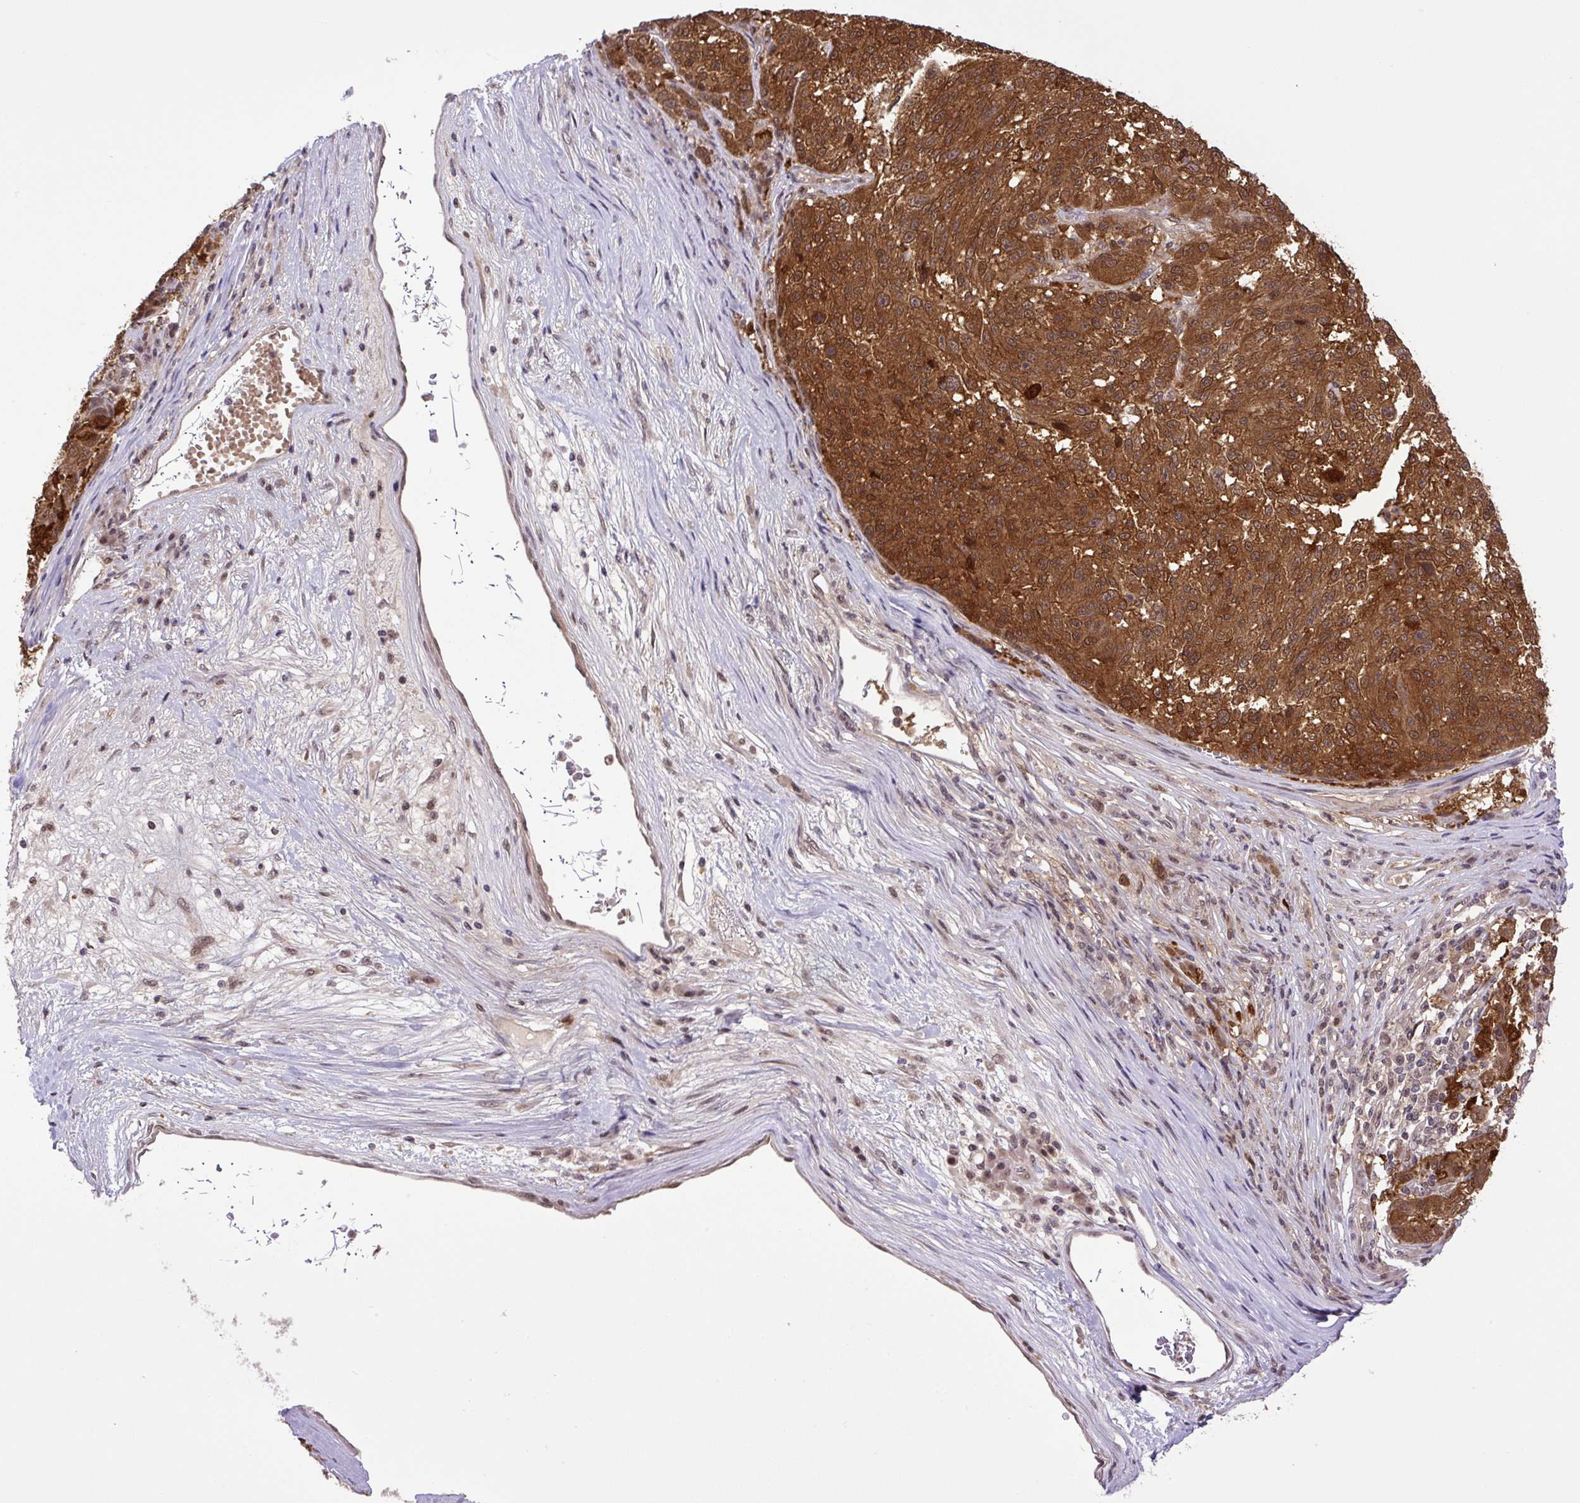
{"staining": {"intensity": "strong", "quantity": ">75%", "location": "cytoplasmic/membranous,nuclear"}, "tissue": "melanoma", "cell_type": "Tumor cells", "image_type": "cancer", "snomed": [{"axis": "morphology", "description": "Malignant melanoma, NOS"}, {"axis": "topography", "description": "Skin"}], "caption": "Human melanoma stained for a protein (brown) demonstrates strong cytoplasmic/membranous and nuclear positive expression in approximately >75% of tumor cells.", "gene": "SGTA", "patient": {"sex": "male", "age": 53}}